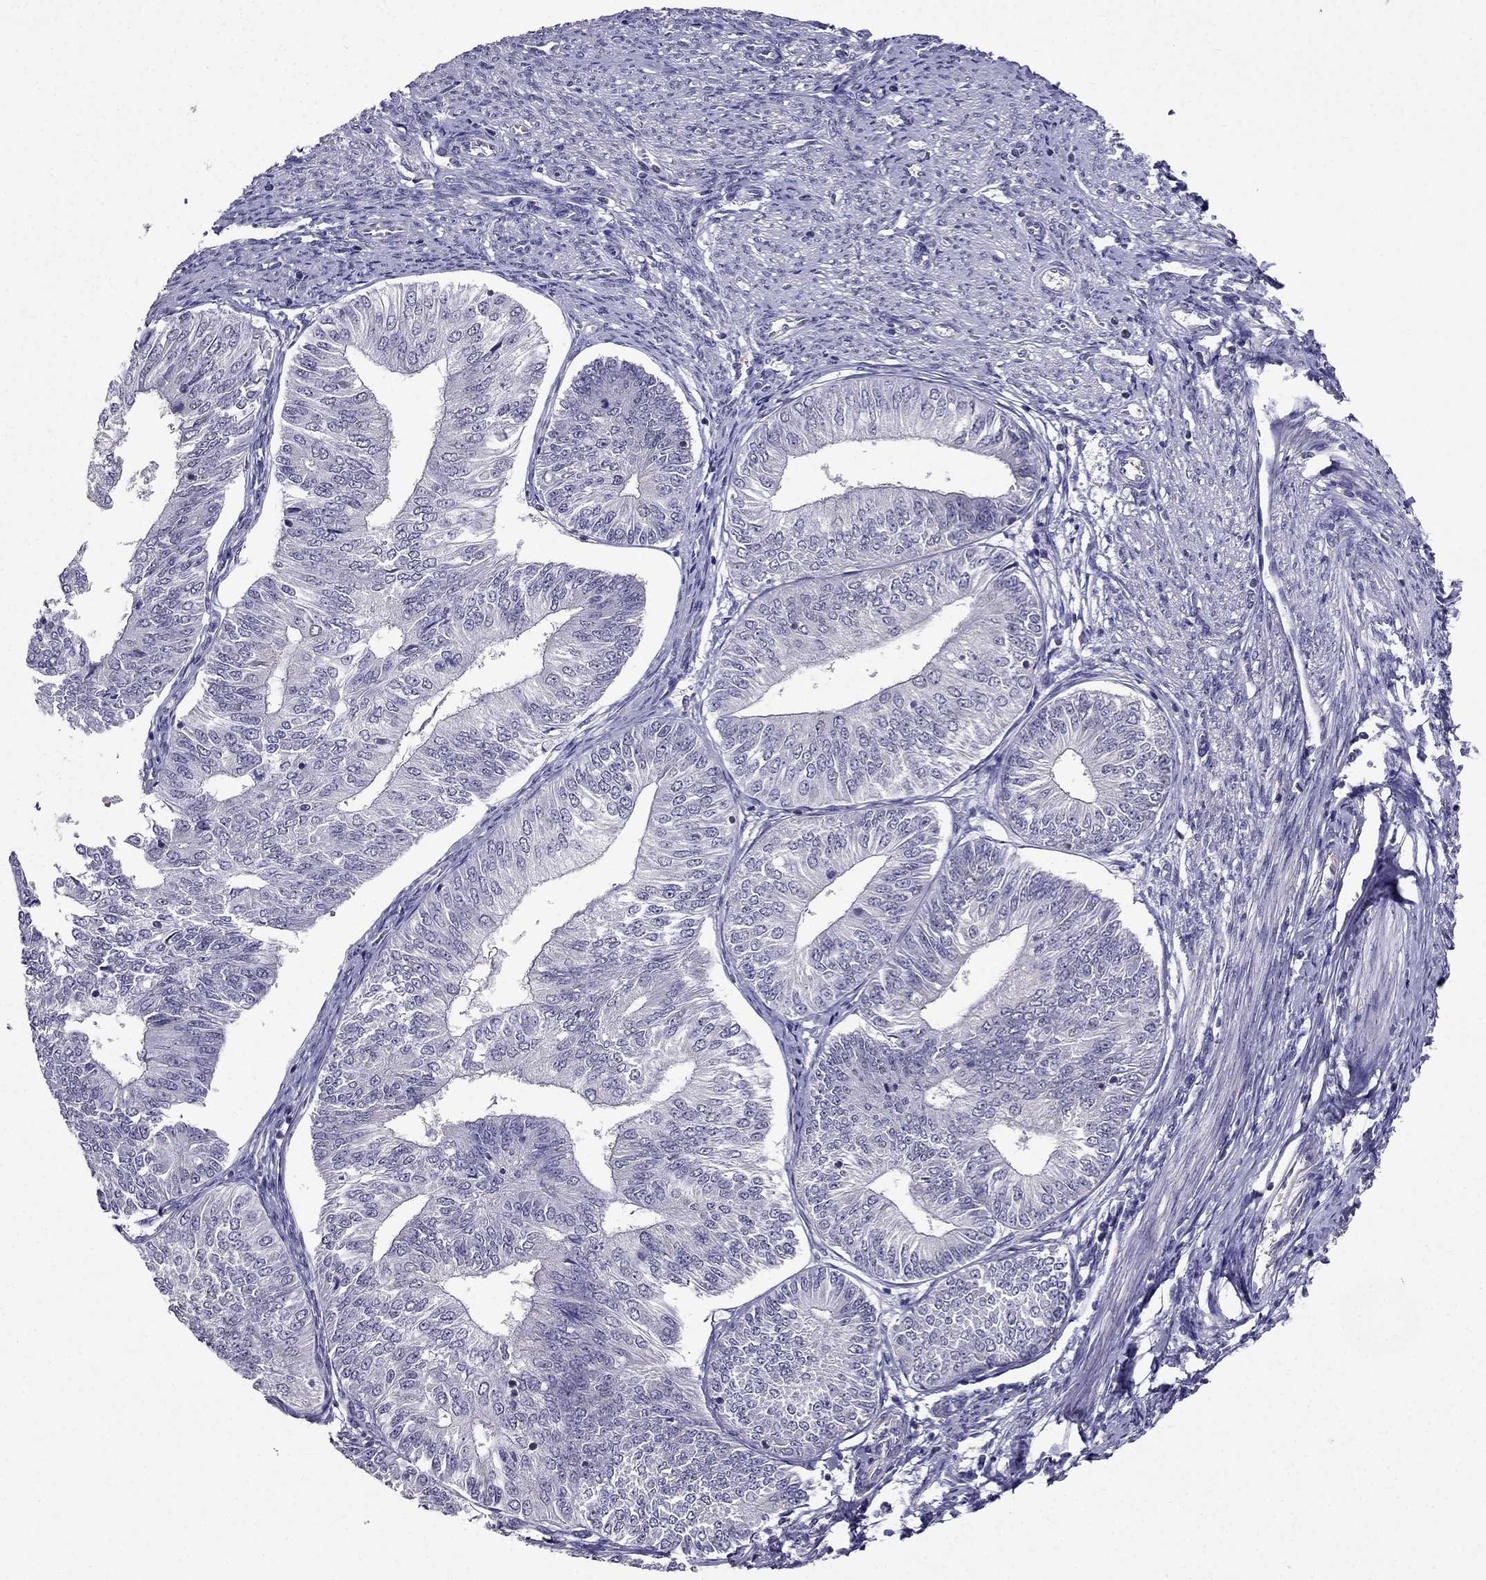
{"staining": {"intensity": "negative", "quantity": "none", "location": "none"}, "tissue": "endometrial cancer", "cell_type": "Tumor cells", "image_type": "cancer", "snomed": [{"axis": "morphology", "description": "Adenocarcinoma, NOS"}, {"axis": "topography", "description": "Endometrium"}], "caption": "Immunohistochemistry (IHC) micrograph of neoplastic tissue: human endometrial adenocarcinoma stained with DAB reveals no significant protein staining in tumor cells.", "gene": "AAK1", "patient": {"sex": "female", "age": 58}}